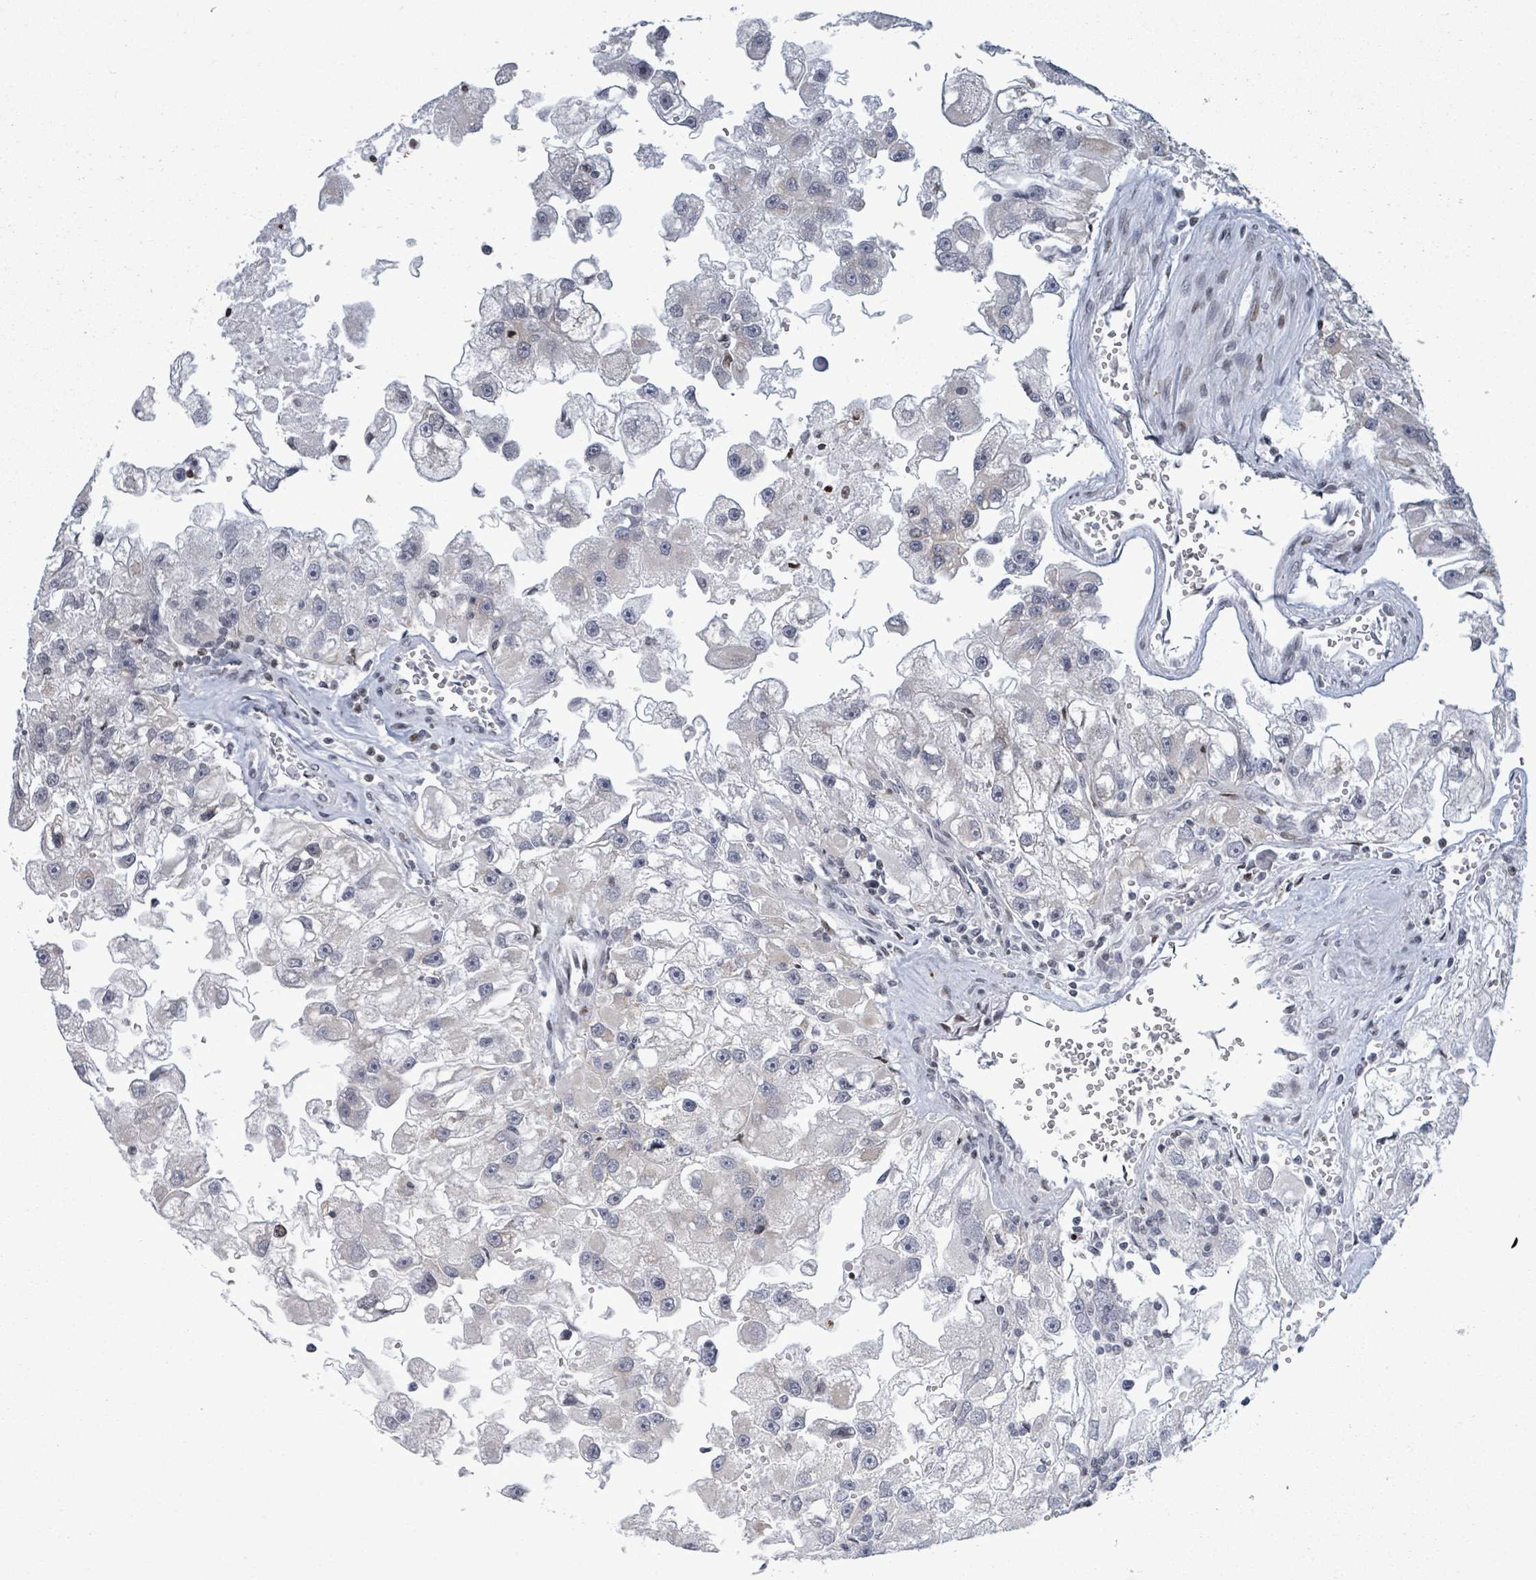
{"staining": {"intensity": "negative", "quantity": "none", "location": "none"}, "tissue": "renal cancer", "cell_type": "Tumor cells", "image_type": "cancer", "snomed": [{"axis": "morphology", "description": "Adenocarcinoma, NOS"}, {"axis": "topography", "description": "Kidney"}], "caption": "An image of renal cancer (adenocarcinoma) stained for a protein reveals no brown staining in tumor cells. (DAB (3,3'-diaminobenzidine) immunohistochemistry (IHC), high magnification).", "gene": "FNDC4", "patient": {"sex": "male", "age": 63}}